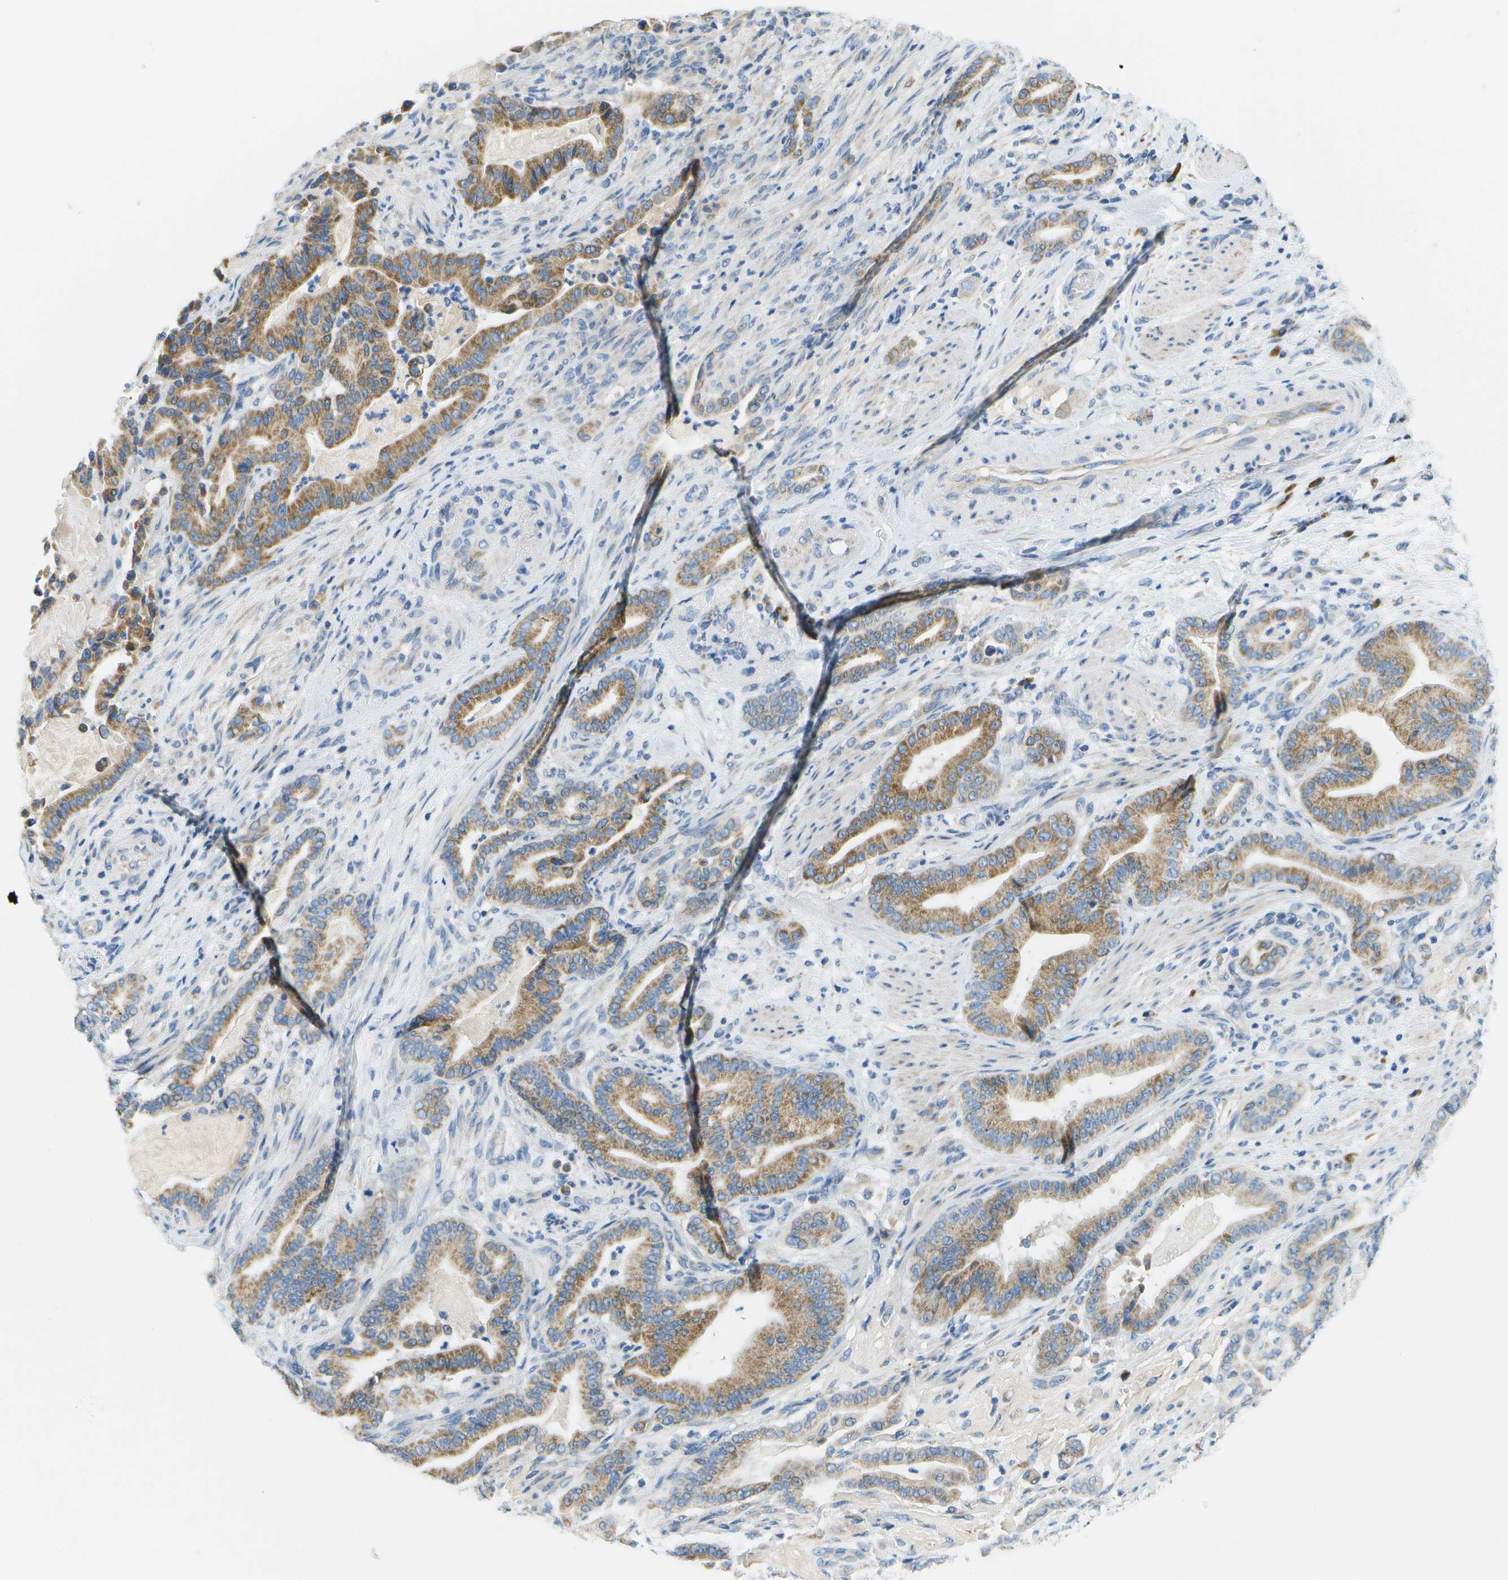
{"staining": {"intensity": "moderate", "quantity": ">75%", "location": "cytoplasmic/membranous"}, "tissue": "pancreatic cancer", "cell_type": "Tumor cells", "image_type": "cancer", "snomed": [{"axis": "morphology", "description": "Normal tissue, NOS"}, {"axis": "morphology", "description": "Adenocarcinoma, NOS"}, {"axis": "topography", "description": "Pancreas"}], "caption": "This is a micrograph of immunohistochemistry staining of adenocarcinoma (pancreatic), which shows moderate positivity in the cytoplasmic/membranous of tumor cells.", "gene": "PTGIS", "patient": {"sex": "male", "age": 63}}